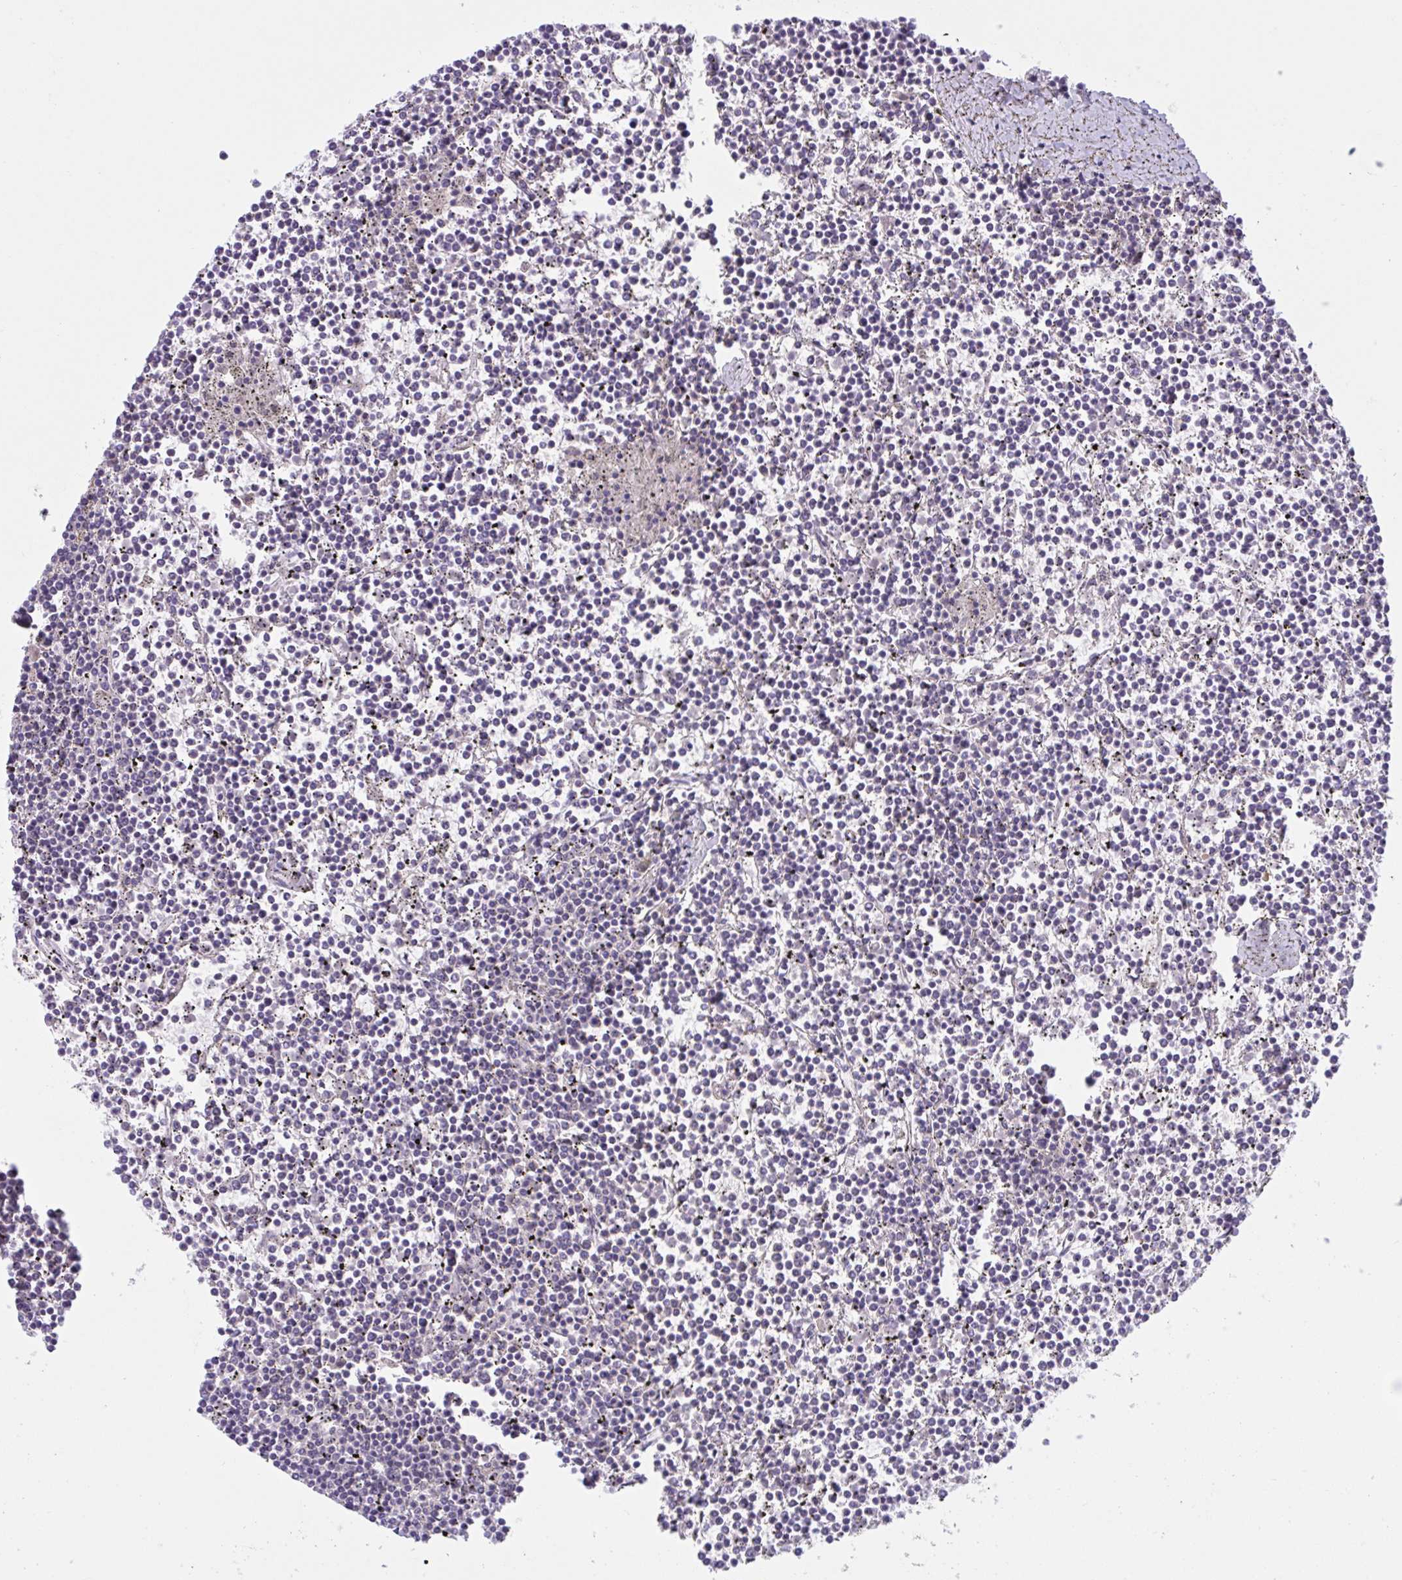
{"staining": {"intensity": "negative", "quantity": "none", "location": "none"}, "tissue": "lymphoma", "cell_type": "Tumor cells", "image_type": "cancer", "snomed": [{"axis": "morphology", "description": "Malignant lymphoma, non-Hodgkin's type, Low grade"}, {"axis": "topography", "description": "Spleen"}], "caption": "Immunohistochemical staining of human low-grade malignant lymphoma, non-Hodgkin's type reveals no significant expression in tumor cells.", "gene": "WNT9B", "patient": {"sex": "female", "age": 19}}